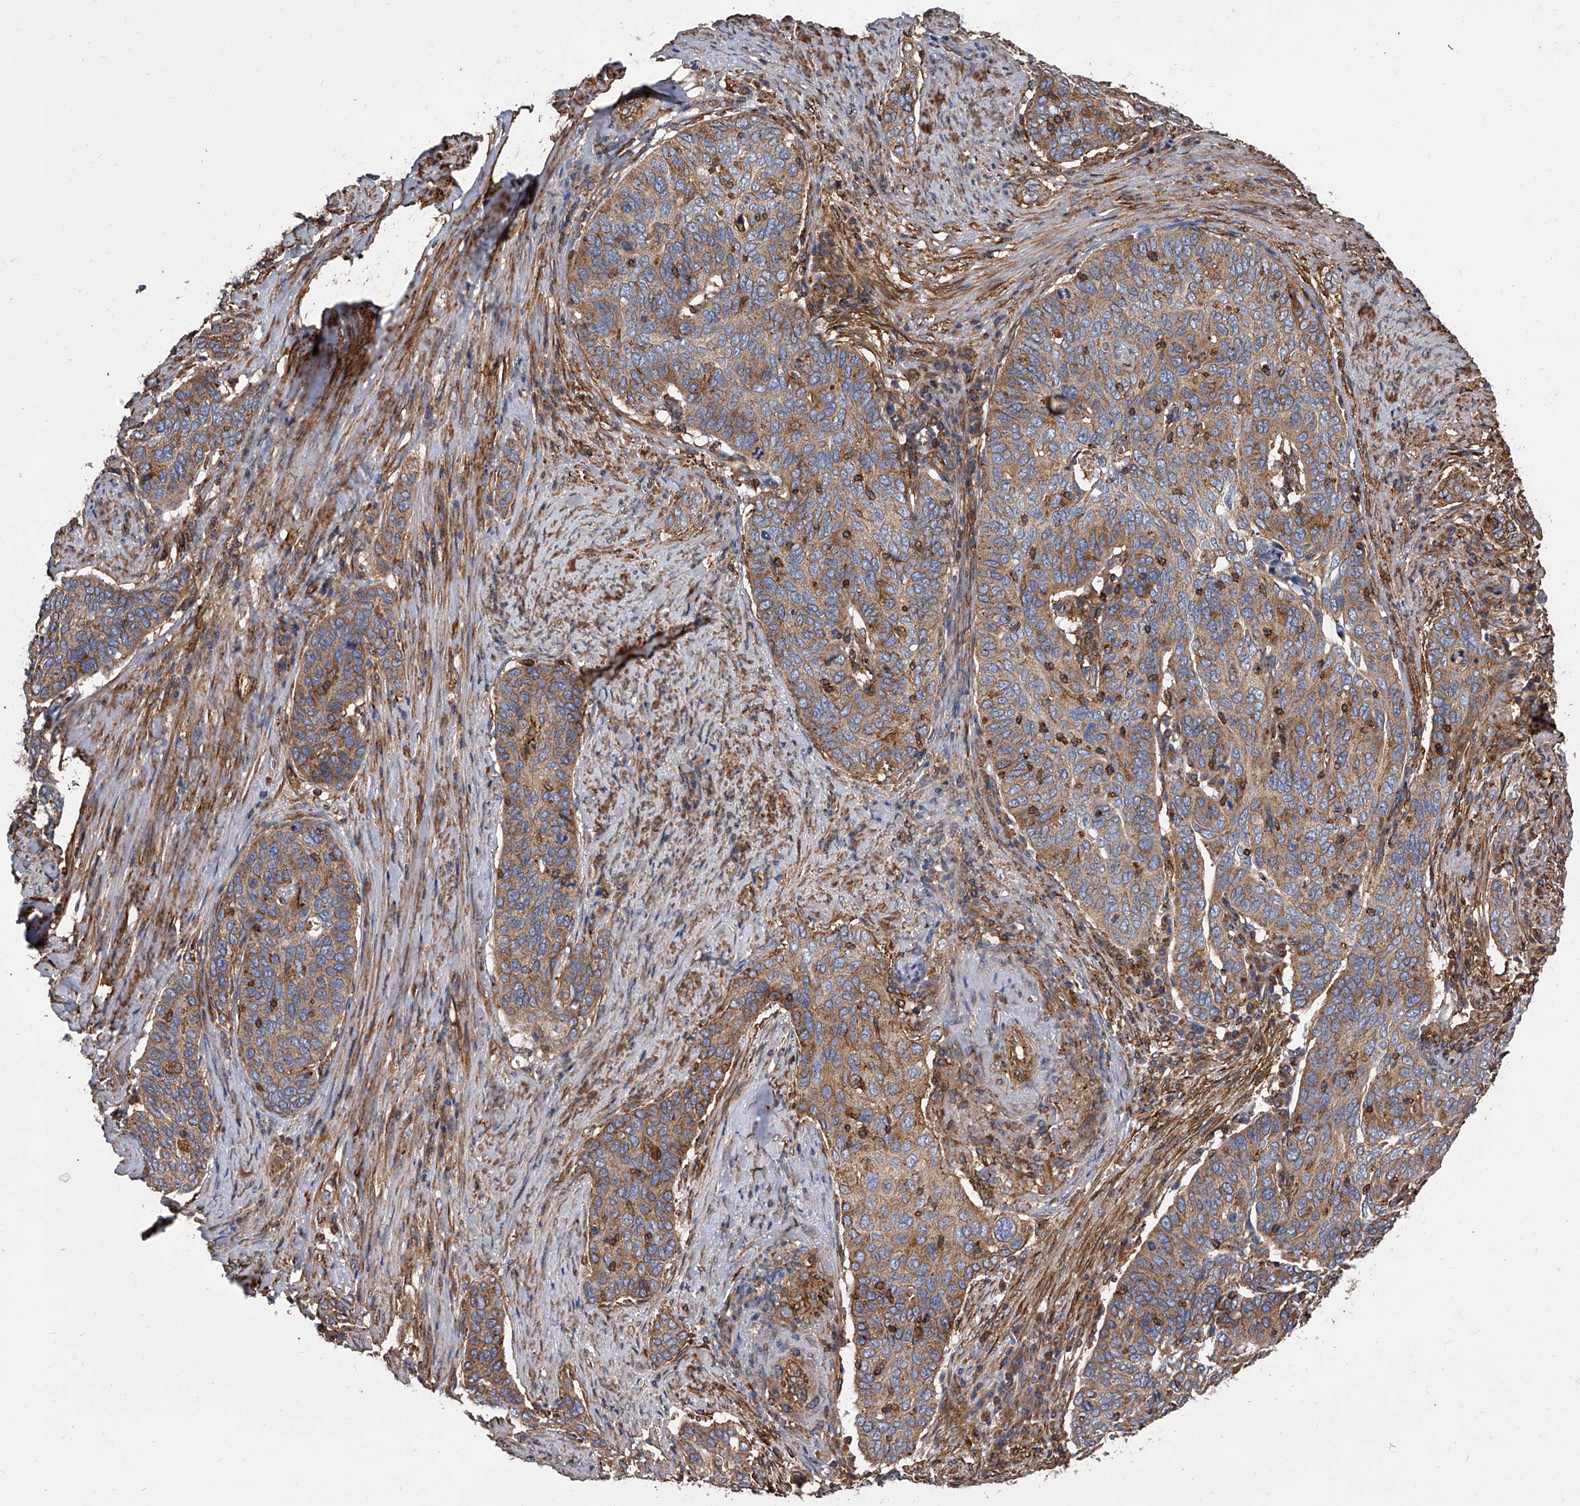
{"staining": {"intensity": "moderate", "quantity": ">75%", "location": "cytoplasmic/membranous"}, "tissue": "cervical cancer", "cell_type": "Tumor cells", "image_type": "cancer", "snomed": [{"axis": "morphology", "description": "Squamous cell carcinoma, NOS"}, {"axis": "topography", "description": "Cervix"}], "caption": "Immunohistochemistry (IHC) micrograph of human squamous cell carcinoma (cervical) stained for a protein (brown), which demonstrates medium levels of moderate cytoplasmic/membranous expression in about >75% of tumor cells.", "gene": "PISD", "patient": {"sex": "female", "age": 60}}